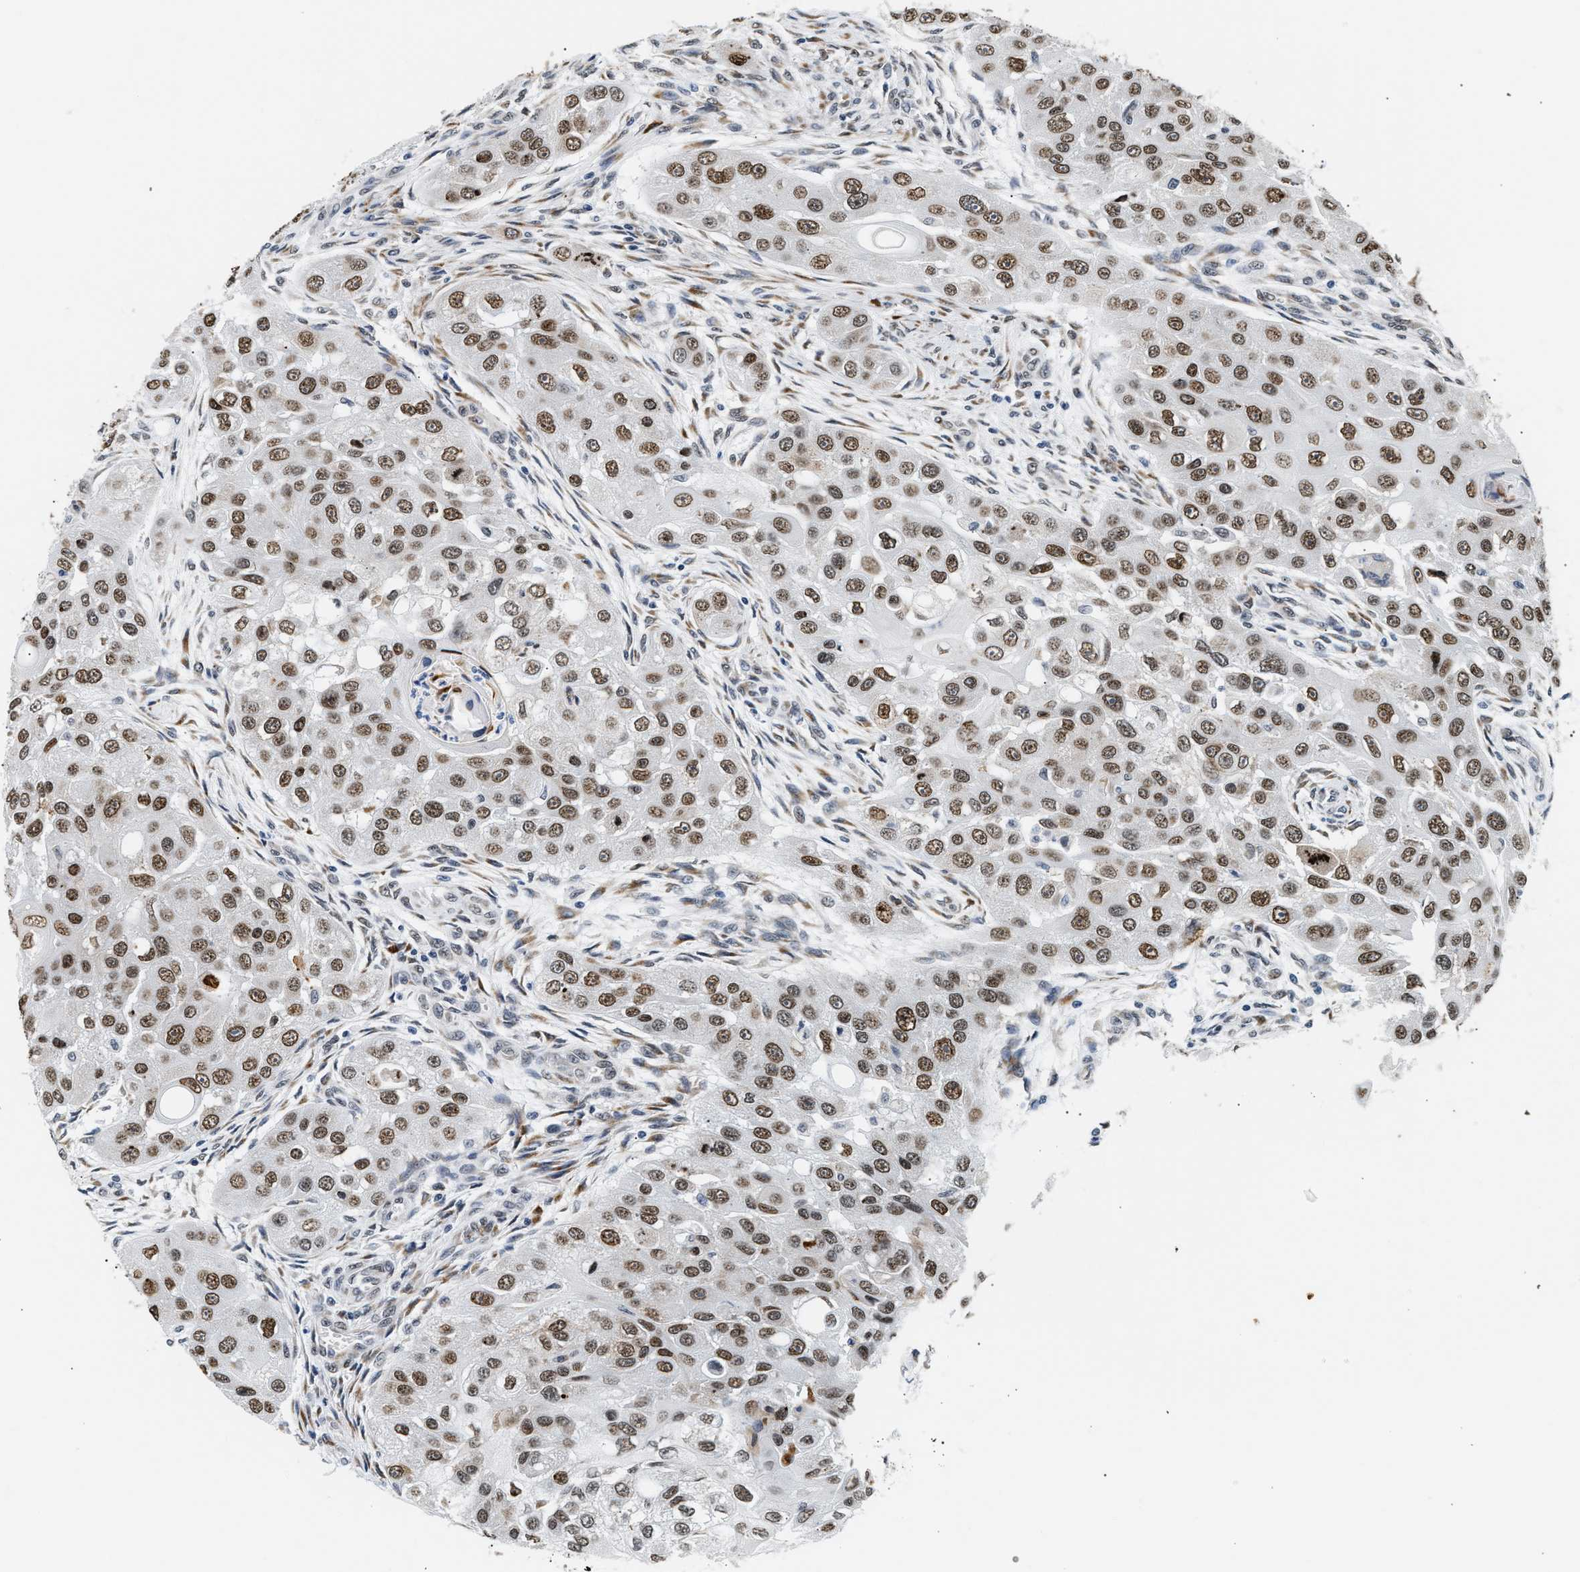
{"staining": {"intensity": "moderate", "quantity": ">75%", "location": "nuclear"}, "tissue": "head and neck cancer", "cell_type": "Tumor cells", "image_type": "cancer", "snomed": [{"axis": "morphology", "description": "Normal tissue, NOS"}, {"axis": "morphology", "description": "Squamous cell carcinoma, NOS"}, {"axis": "topography", "description": "Skeletal muscle"}, {"axis": "topography", "description": "Head-Neck"}], "caption": "Human head and neck cancer stained for a protein (brown) reveals moderate nuclear positive staining in about >75% of tumor cells.", "gene": "THOC1", "patient": {"sex": "male", "age": 51}}